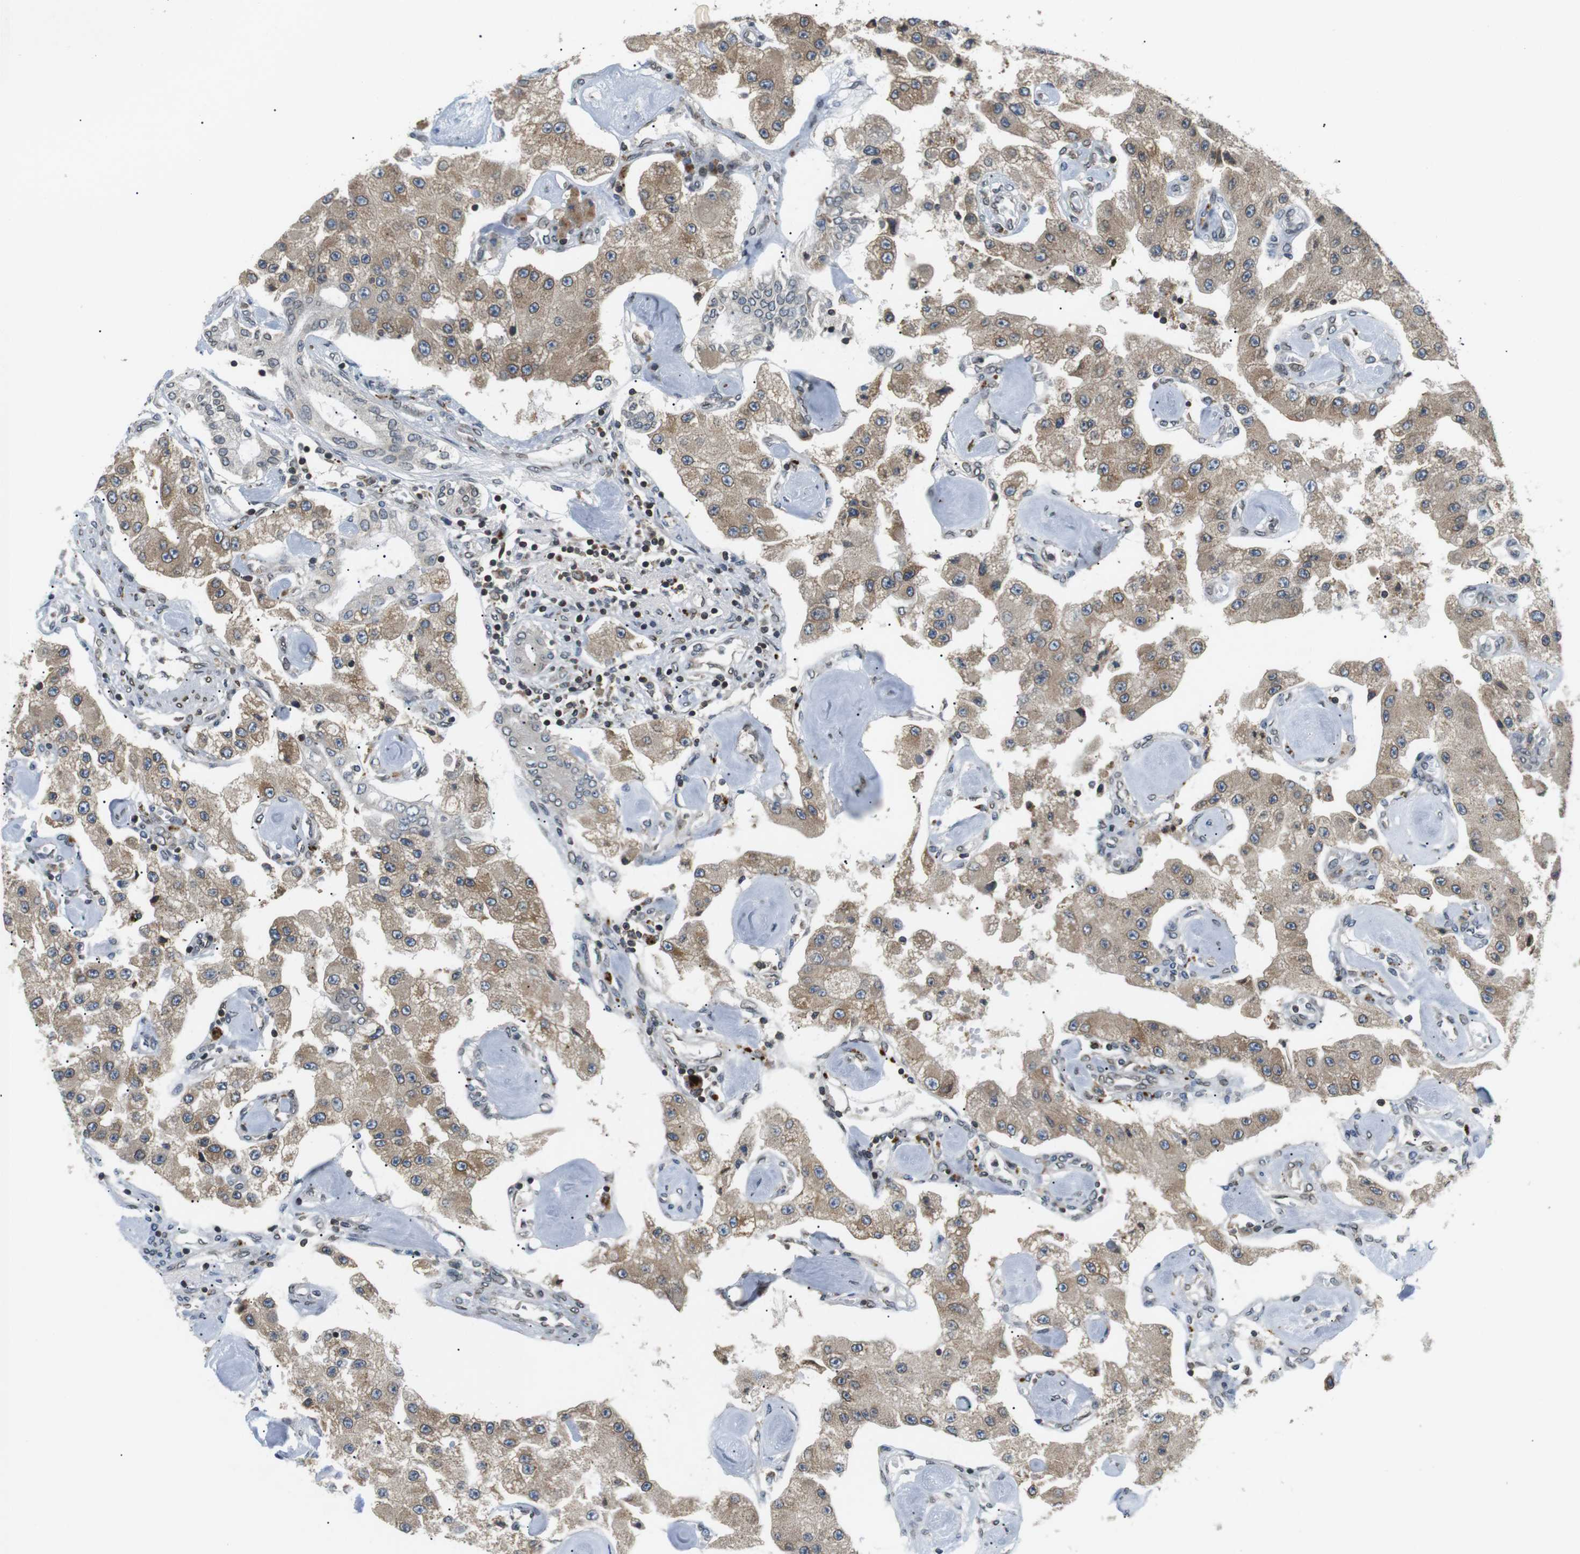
{"staining": {"intensity": "moderate", "quantity": ">75%", "location": "cytoplasmic/membranous"}, "tissue": "carcinoid", "cell_type": "Tumor cells", "image_type": "cancer", "snomed": [{"axis": "morphology", "description": "Carcinoid, malignant, NOS"}, {"axis": "topography", "description": "Pancreas"}], "caption": "Tumor cells display moderate cytoplasmic/membranous positivity in approximately >75% of cells in malignant carcinoid. The staining was performed using DAB (3,3'-diaminobenzidine) to visualize the protein expression in brown, while the nuclei were stained in blue with hematoxylin (Magnification: 20x).", "gene": "TMX4", "patient": {"sex": "male", "age": 41}}